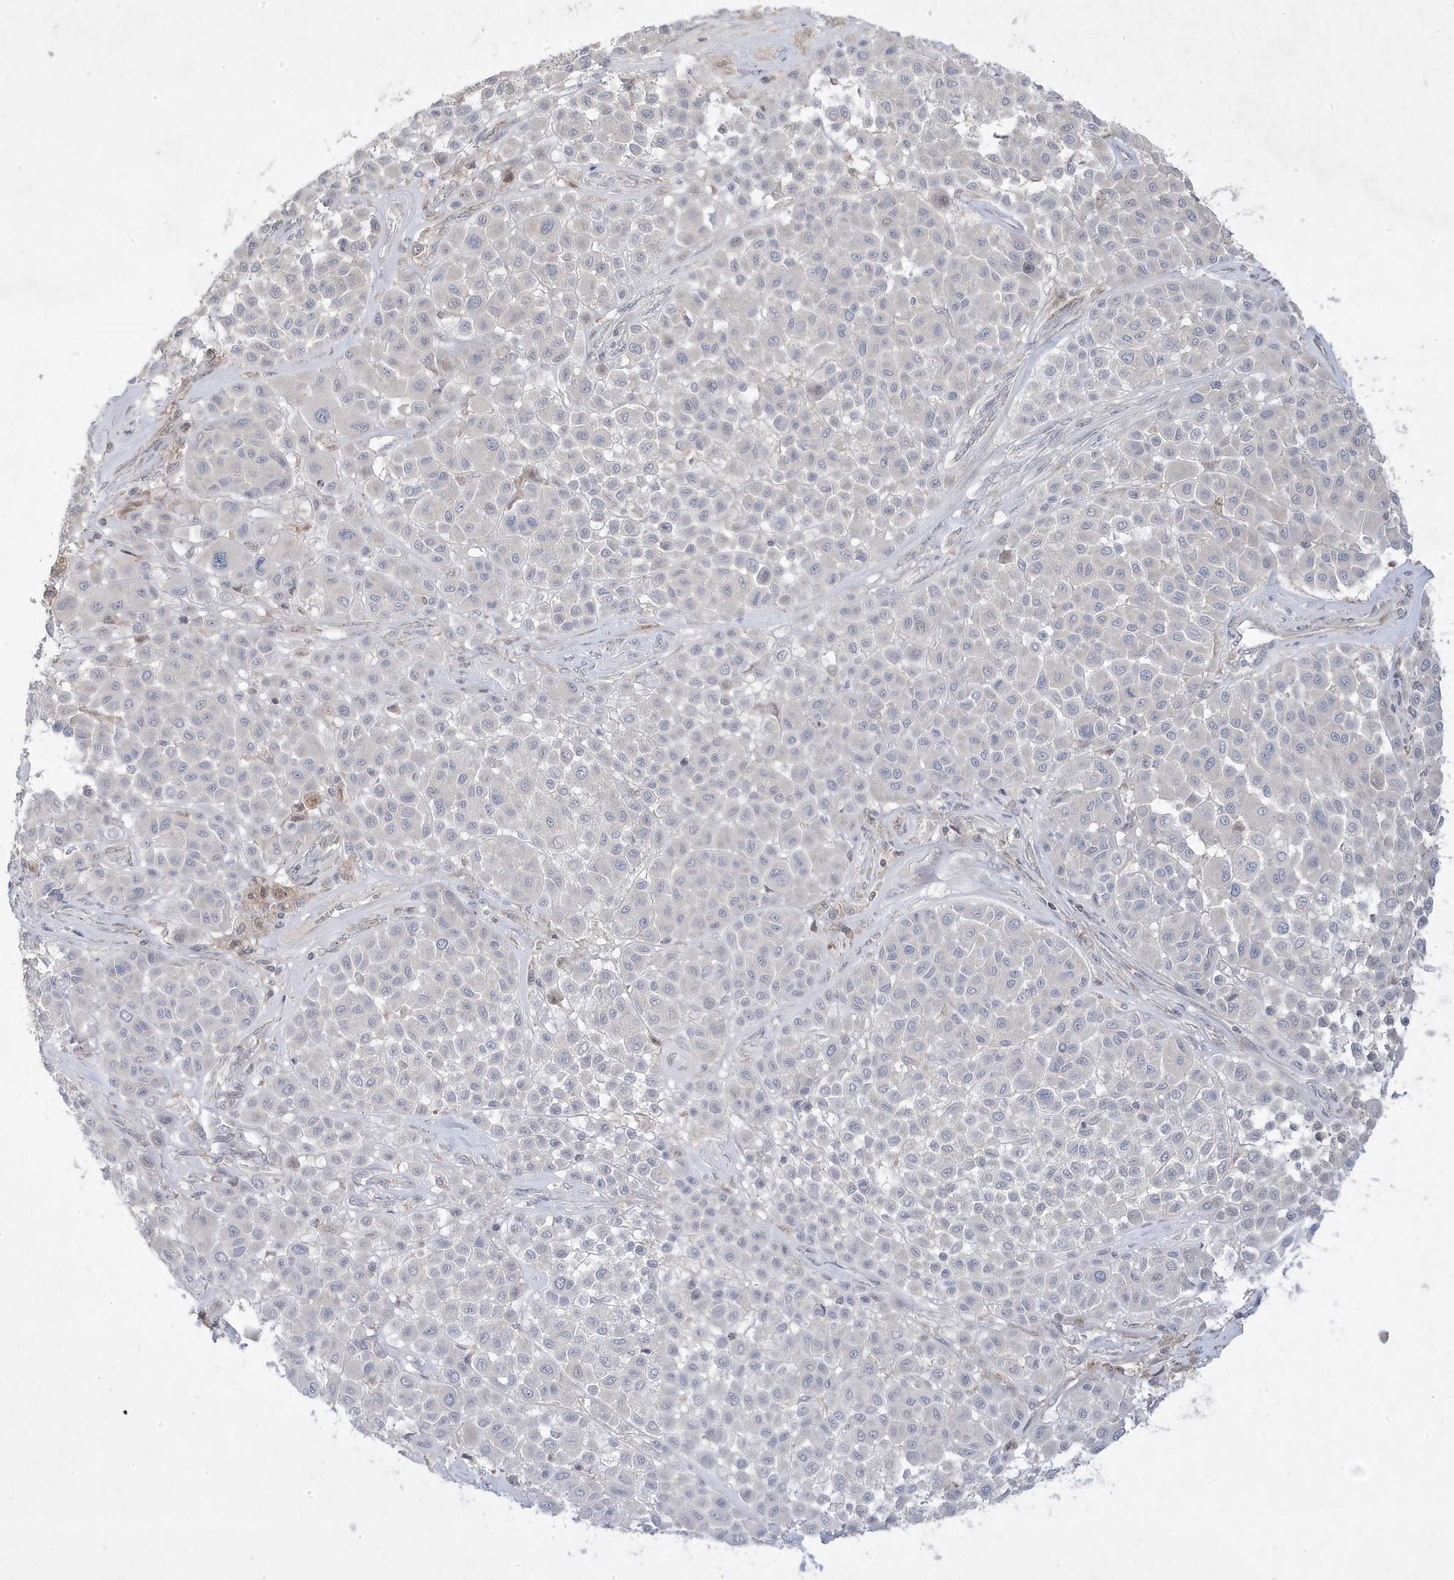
{"staining": {"intensity": "negative", "quantity": "none", "location": "none"}, "tissue": "melanoma", "cell_type": "Tumor cells", "image_type": "cancer", "snomed": [{"axis": "morphology", "description": "Malignant melanoma, Metastatic site"}, {"axis": "topography", "description": "Soft tissue"}], "caption": "A histopathology image of malignant melanoma (metastatic site) stained for a protein displays no brown staining in tumor cells.", "gene": "ADAMTSL3", "patient": {"sex": "male", "age": 41}}